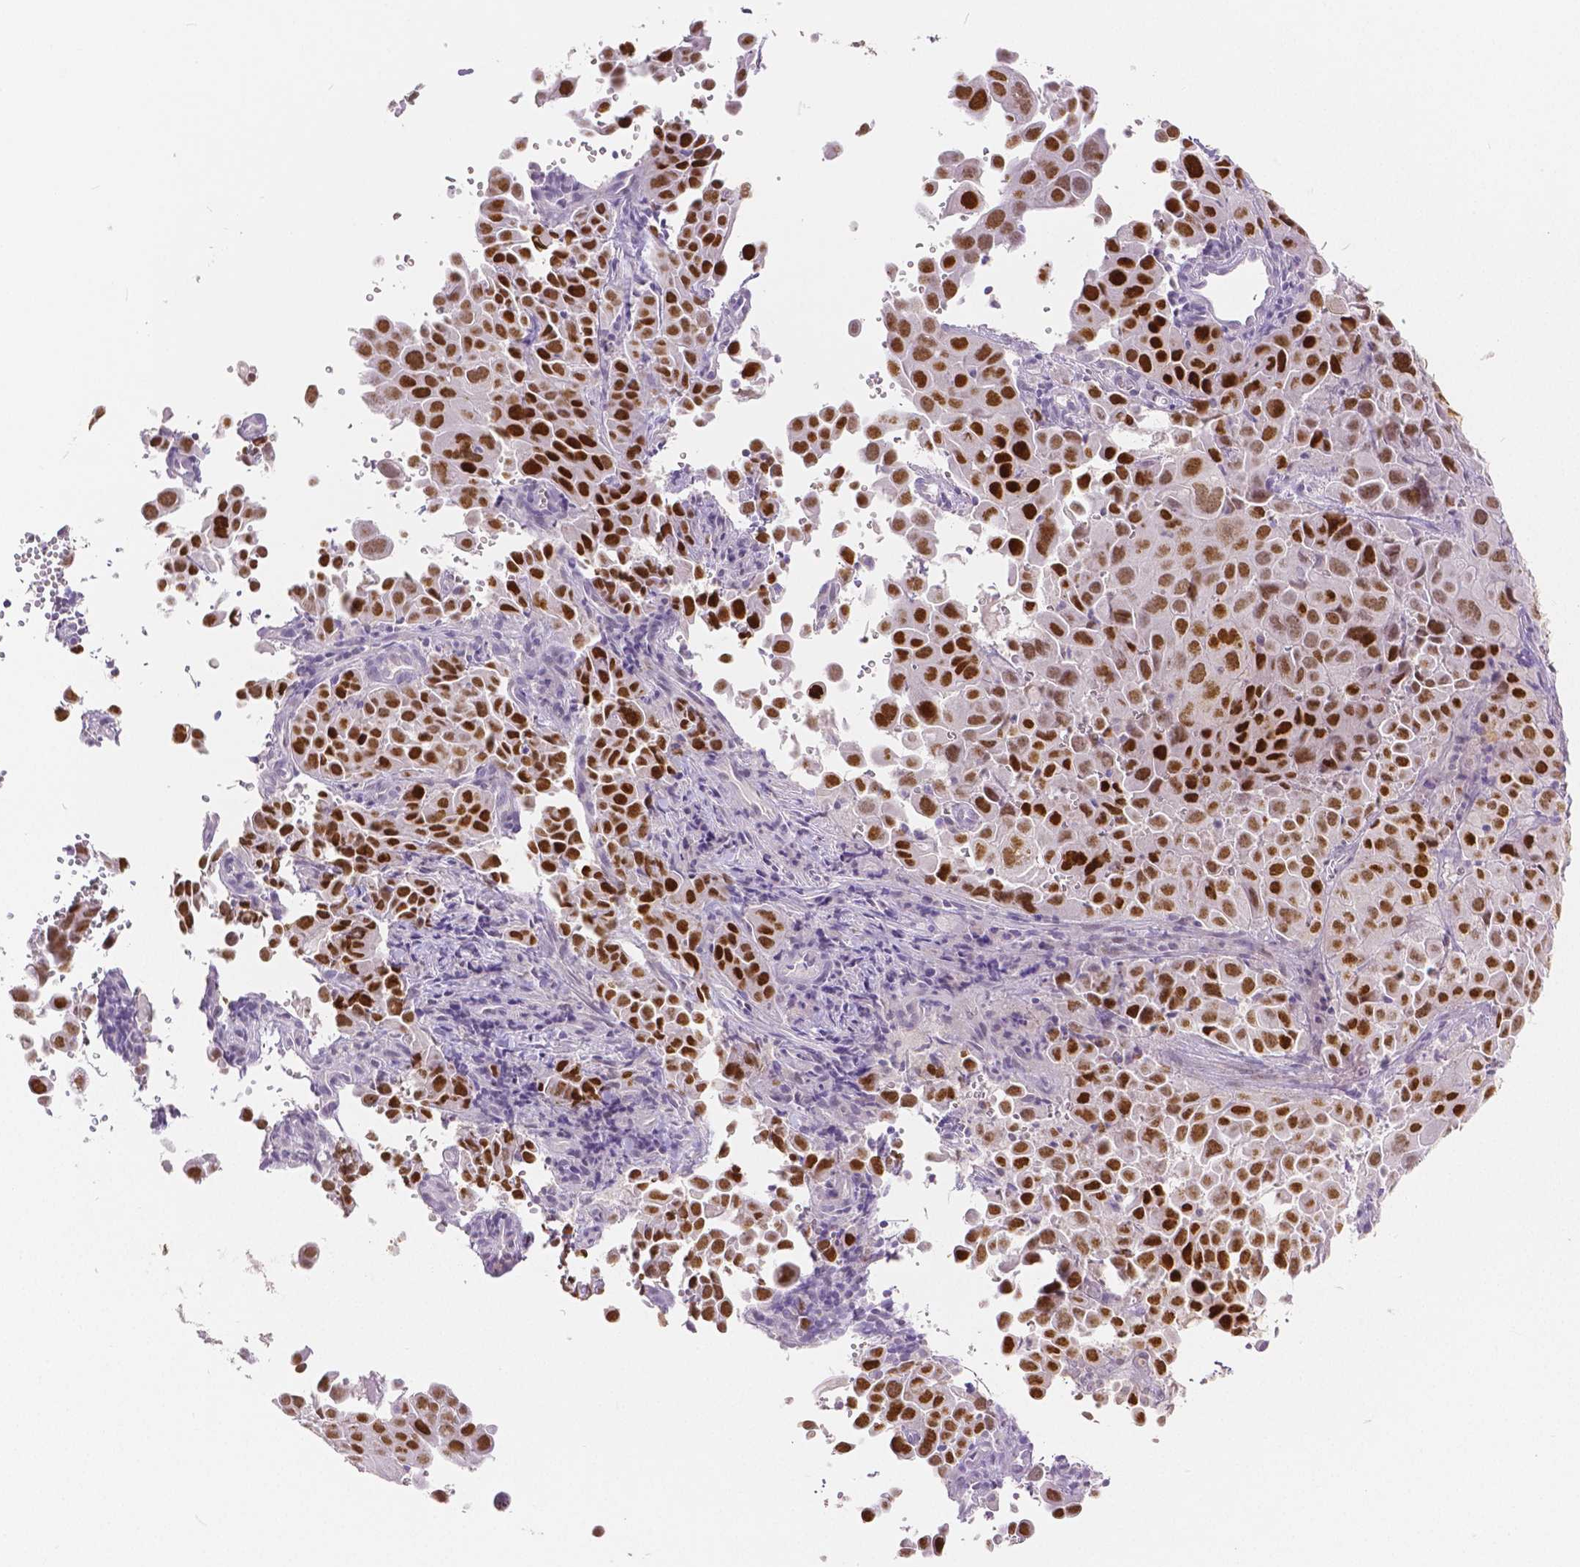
{"staining": {"intensity": "strong", "quantity": ">75%", "location": "nuclear"}, "tissue": "cervical cancer", "cell_type": "Tumor cells", "image_type": "cancer", "snomed": [{"axis": "morphology", "description": "Squamous cell carcinoma, NOS"}, {"axis": "topography", "description": "Cervix"}], "caption": "DAB immunohistochemical staining of human cervical cancer exhibits strong nuclear protein staining in about >75% of tumor cells.", "gene": "HNF1B", "patient": {"sex": "female", "age": 55}}